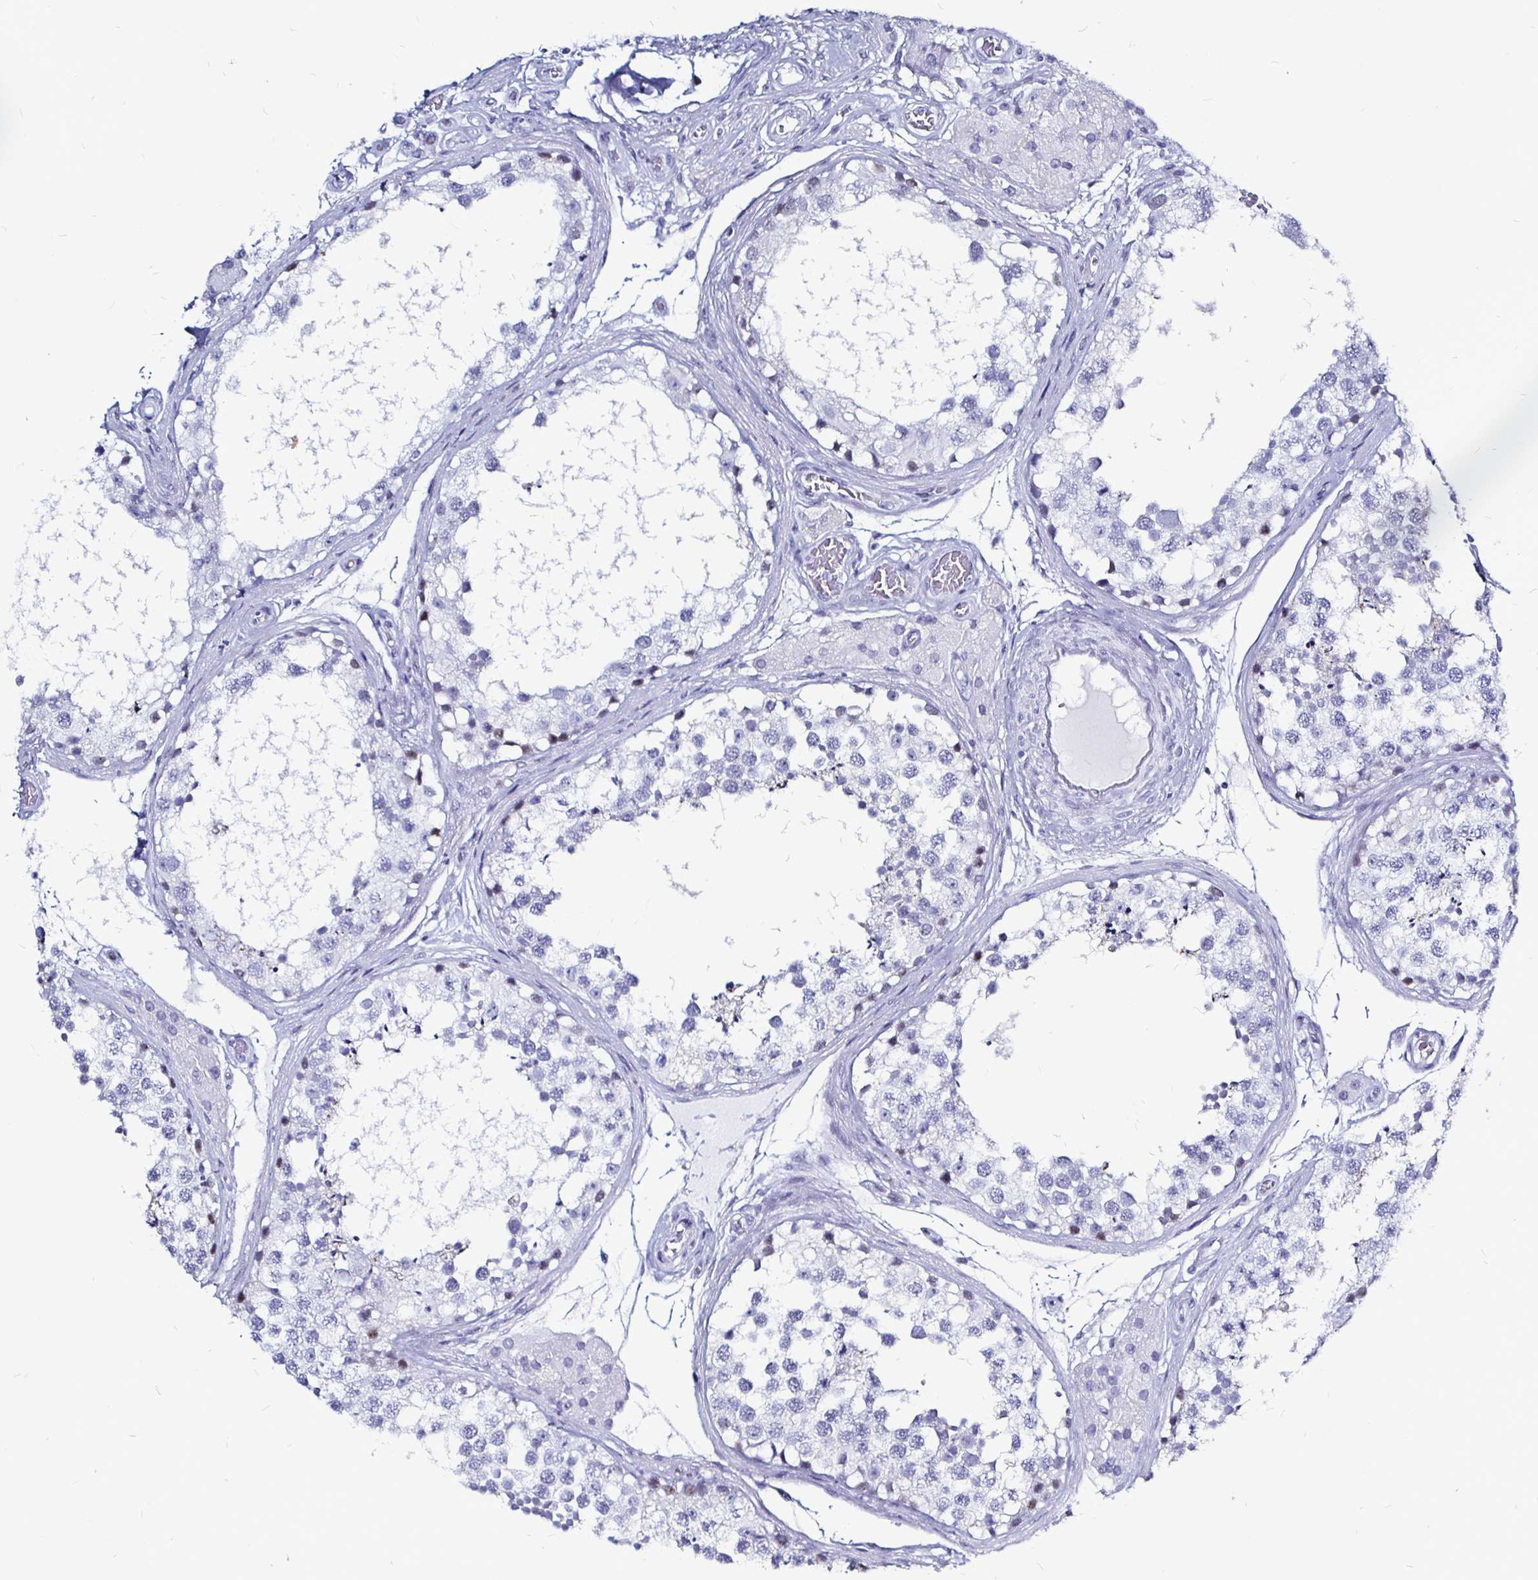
{"staining": {"intensity": "moderate", "quantity": "<25%", "location": "nuclear"}, "tissue": "testis", "cell_type": "Cells in seminiferous ducts", "image_type": "normal", "snomed": [{"axis": "morphology", "description": "Normal tissue, NOS"}, {"axis": "morphology", "description": "Seminoma, NOS"}, {"axis": "topography", "description": "Testis"}], "caption": "IHC photomicrograph of normal human testis stained for a protein (brown), which reveals low levels of moderate nuclear expression in about <25% of cells in seminiferous ducts.", "gene": "LUZP4", "patient": {"sex": "male", "age": 65}}